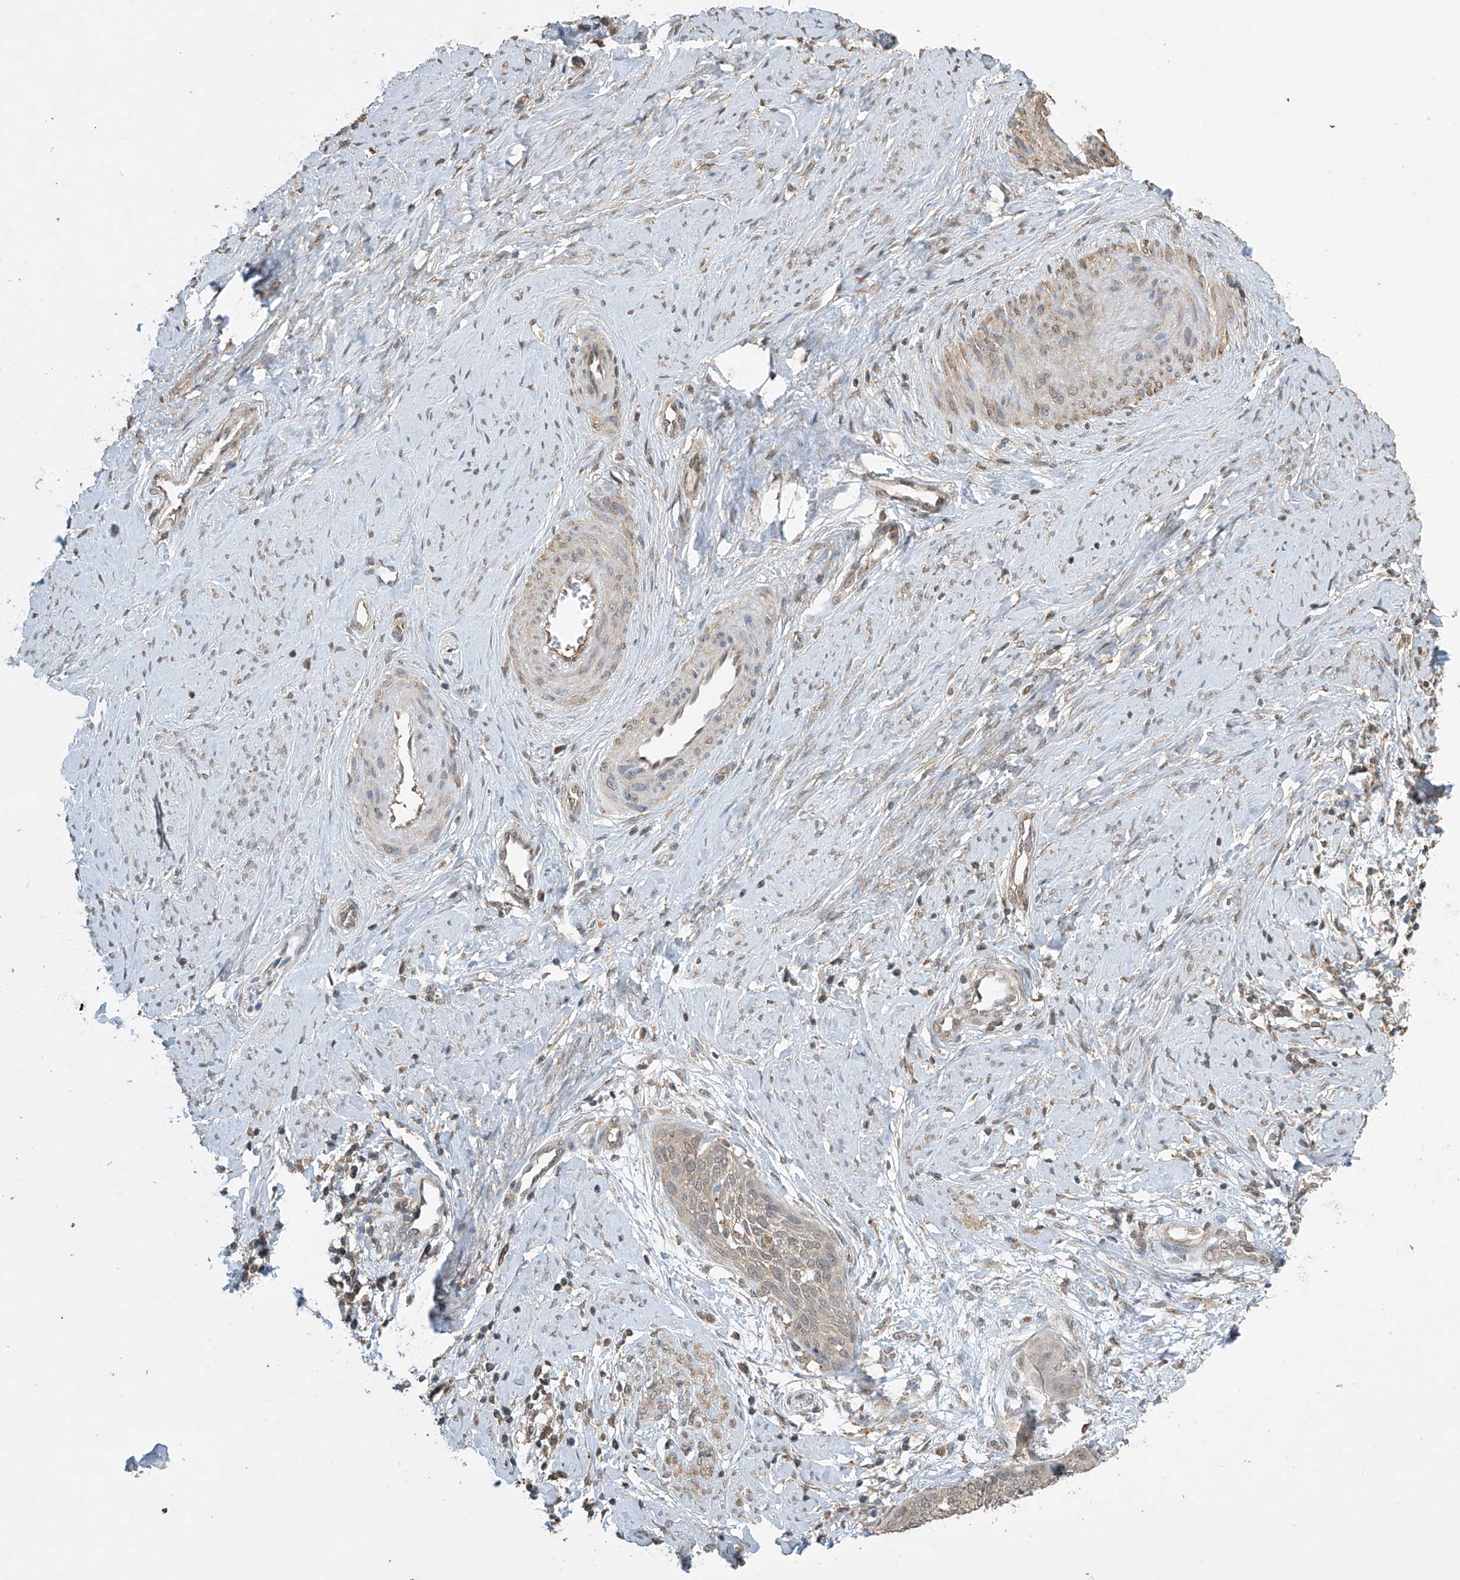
{"staining": {"intensity": "weak", "quantity": "<25%", "location": "cytoplasmic/membranous"}, "tissue": "cervical cancer", "cell_type": "Tumor cells", "image_type": "cancer", "snomed": [{"axis": "morphology", "description": "Squamous cell carcinoma, NOS"}, {"axis": "topography", "description": "Cervix"}], "caption": "This is a micrograph of immunohistochemistry (IHC) staining of squamous cell carcinoma (cervical), which shows no expression in tumor cells. Nuclei are stained in blue.", "gene": "SLFN14", "patient": {"sex": "female", "age": 37}}